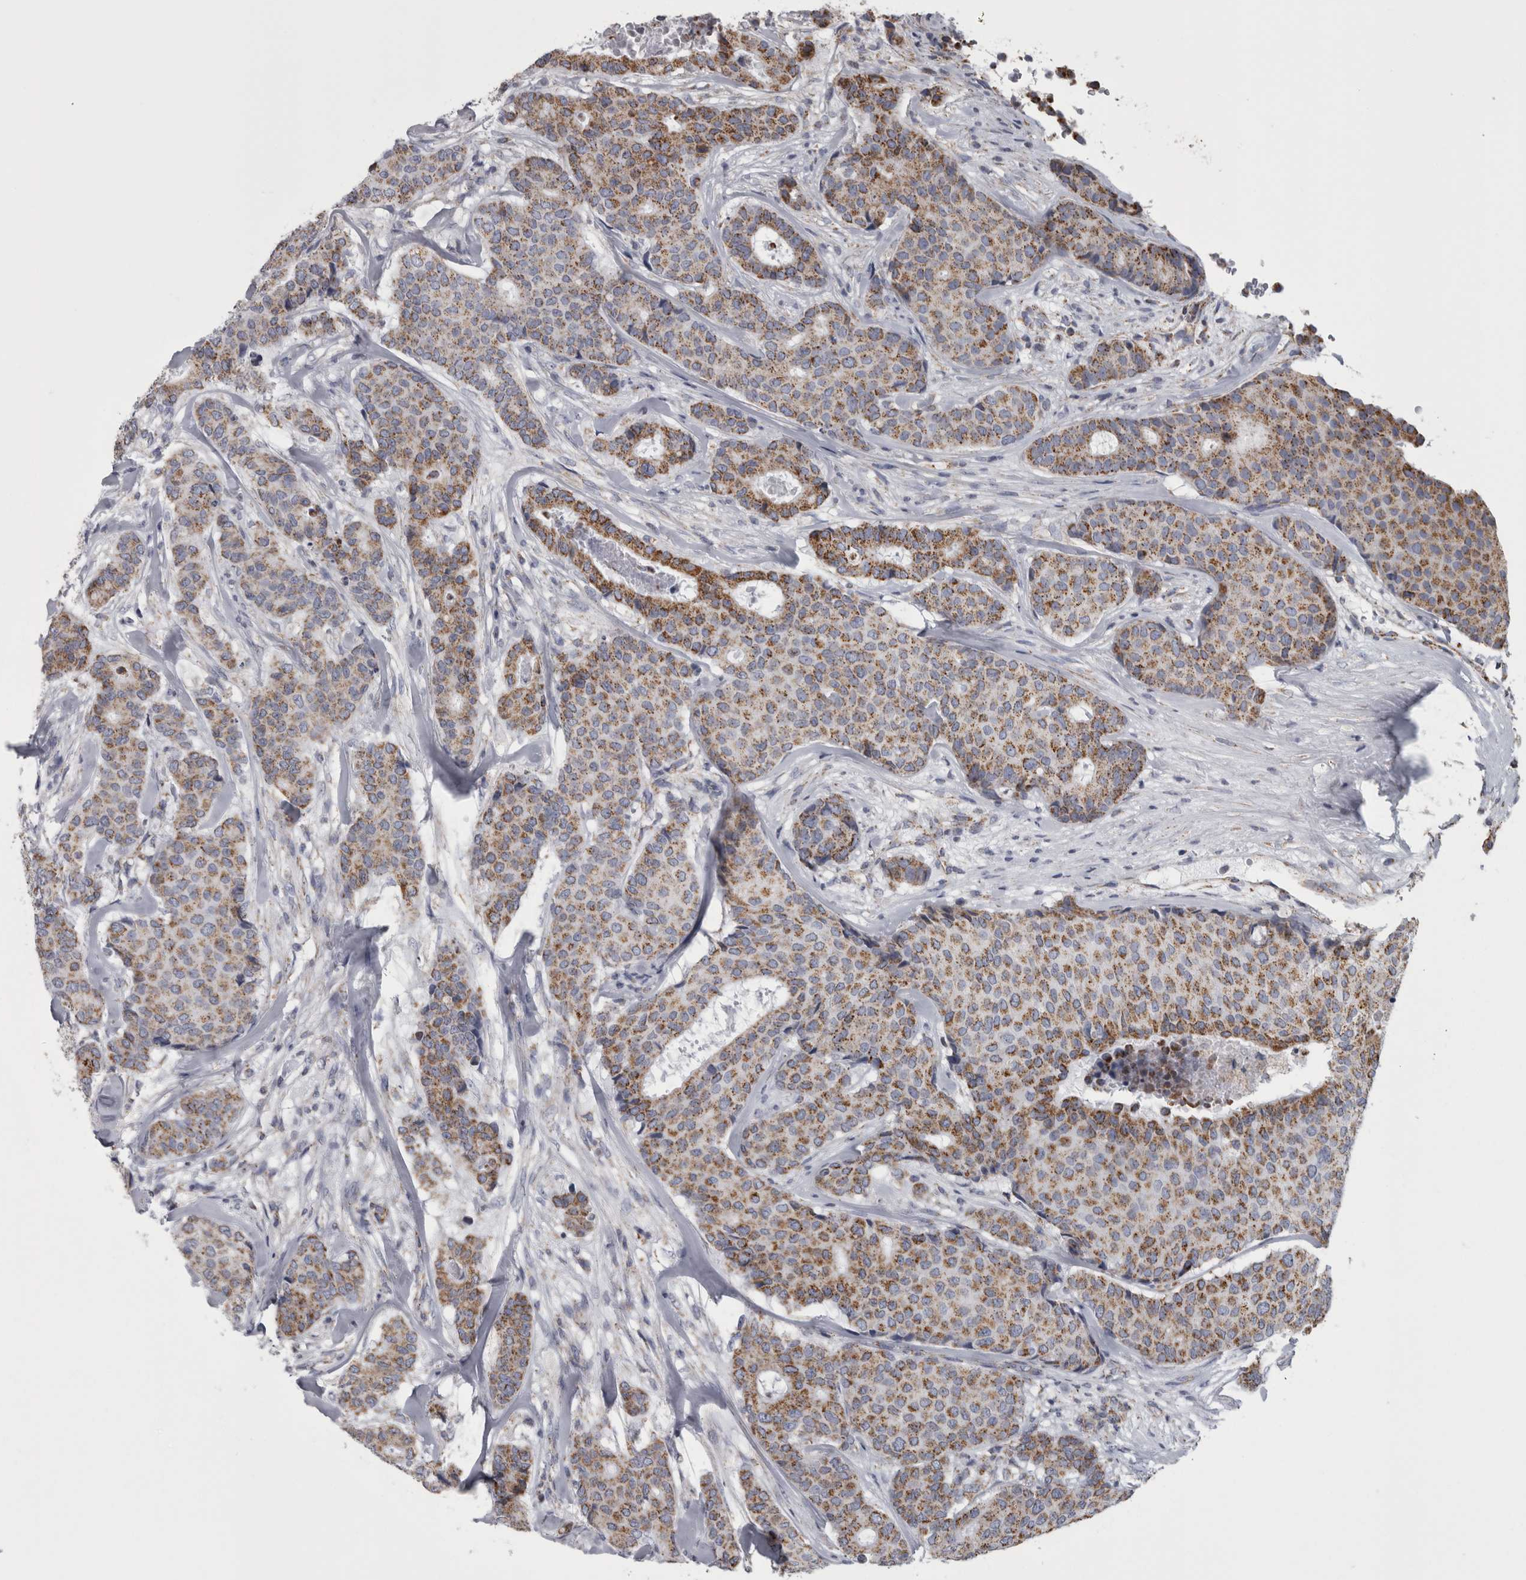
{"staining": {"intensity": "moderate", "quantity": ">75%", "location": "cytoplasmic/membranous"}, "tissue": "breast cancer", "cell_type": "Tumor cells", "image_type": "cancer", "snomed": [{"axis": "morphology", "description": "Duct carcinoma"}, {"axis": "topography", "description": "Breast"}], "caption": "Approximately >75% of tumor cells in breast cancer (intraductal carcinoma) demonstrate moderate cytoplasmic/membranous protein staining as visualized by brown immunohistochemical staining.", "gene": "MDH2", "patient": {"sex": "female", "age": 75}}